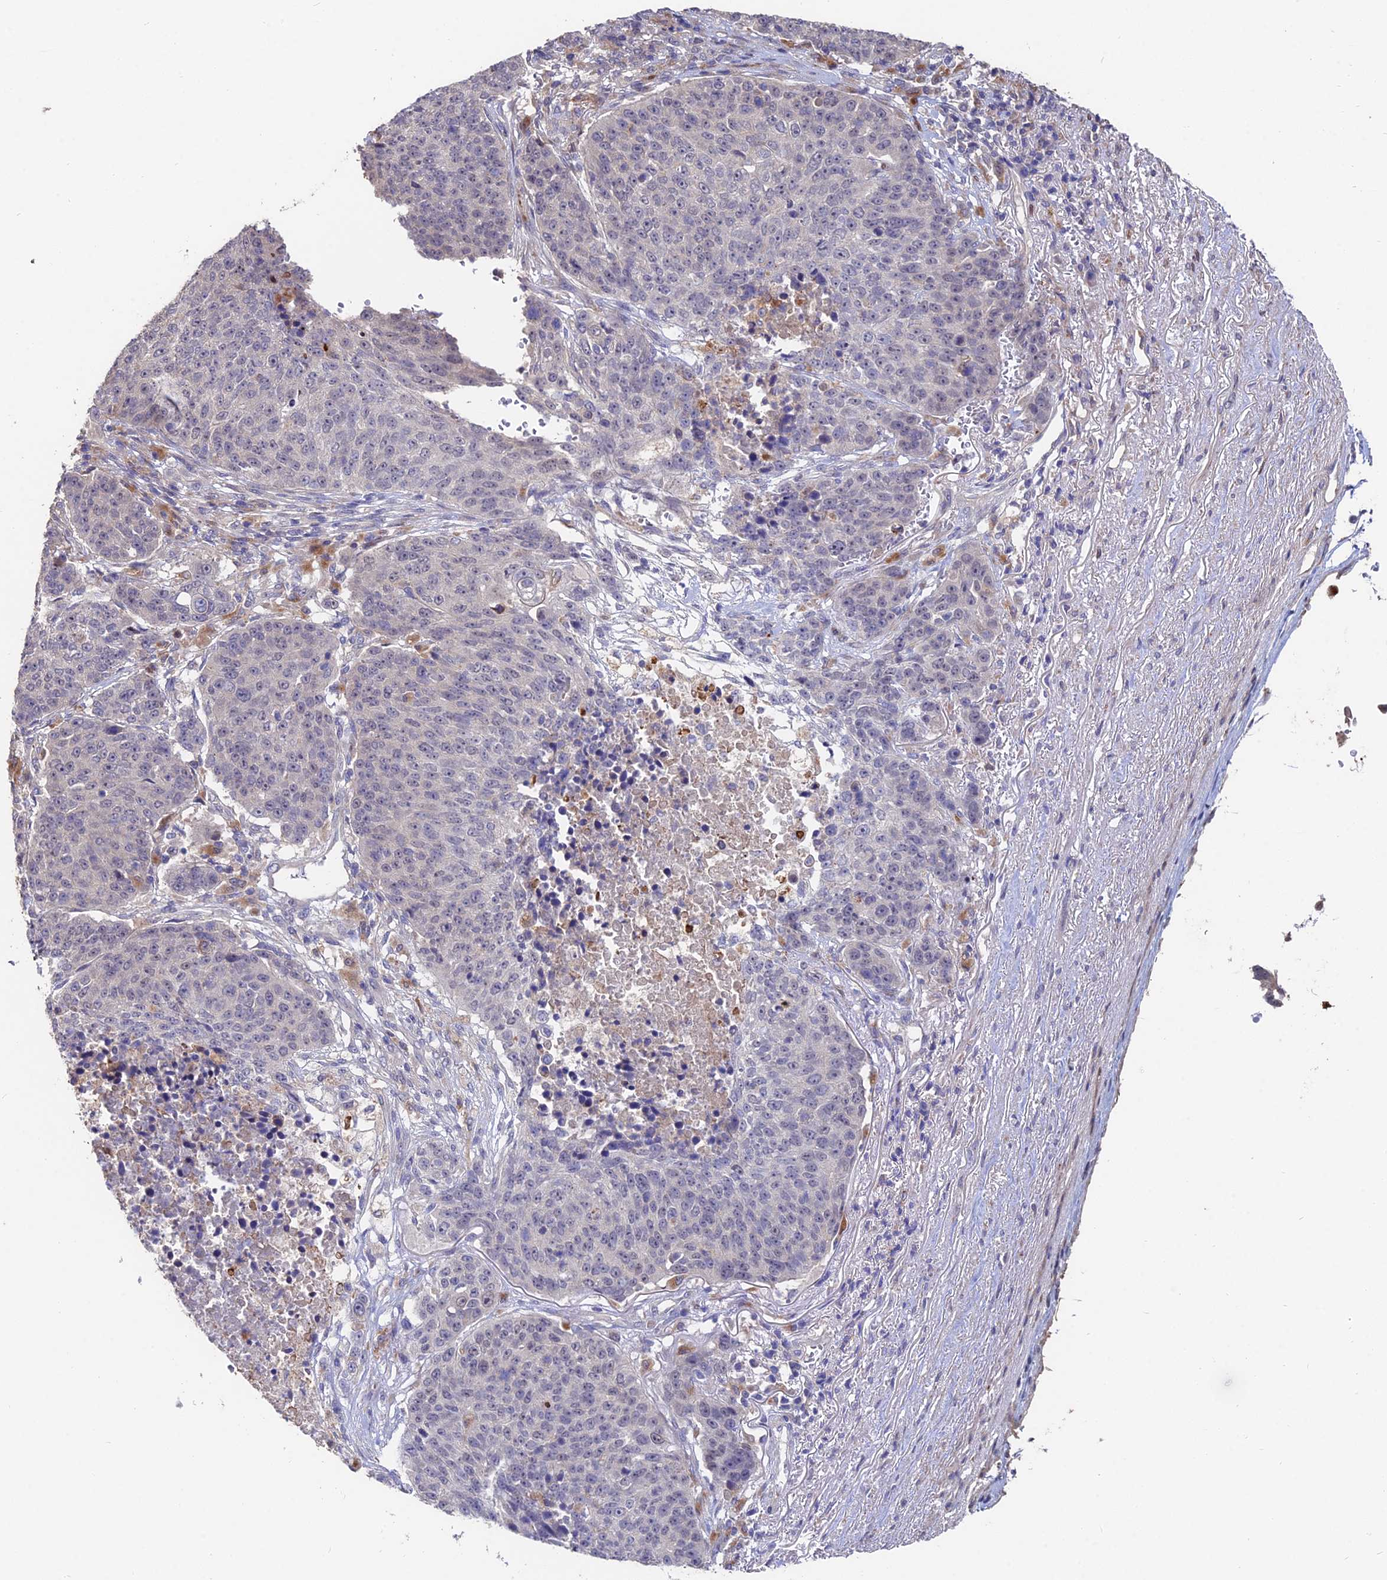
{"staining": {"intensity": "negative", "quantity": "none", "location": "none"}, "tissue": "lung cancer", "cell_type": "Tumor cells", "image_type": "cancer", "snomed": [{"axis": "morphology", "description": "Normal tissue, NOS"}, {"axis": "morphology", "description": "Squamous cell carcinoma, NOS"}, {"axis": "topography", "description": "Lymph node"}, {"axis": "topography", "description": "Lung"}], "caption": "Immunohistochemical staining of human squamous cell carcinoma (lung) exhibits no significant positivity in tumor cells.", "gene": "ACTR5", "patient": {"sex": "male", "age": 66}}